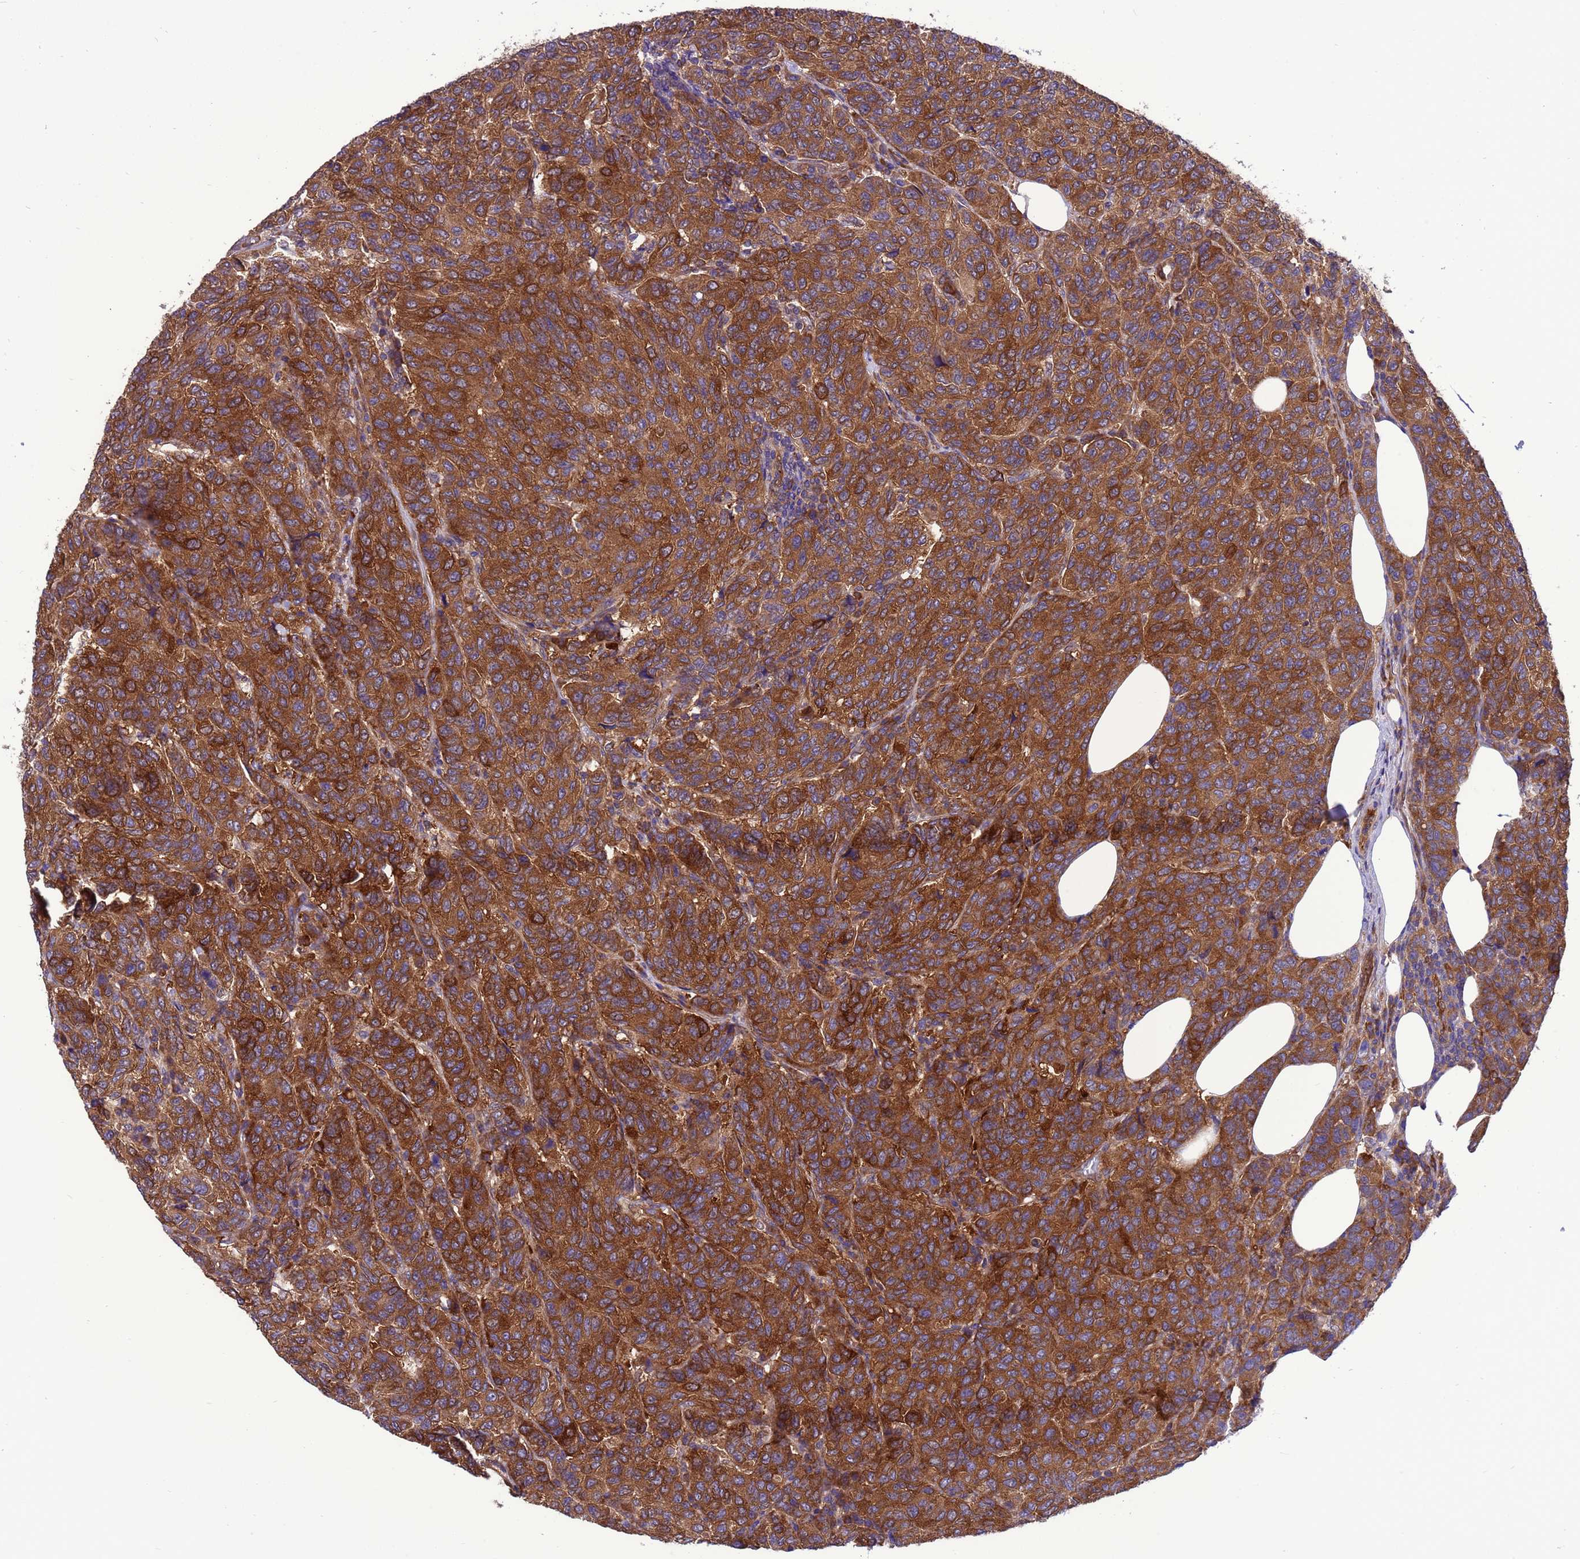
{"staining": {"intensity": "strong", "quantity": ">75%", "location": "cytoplasmic/membranous"}, "tissue": "breast cancer", "cell_type": "Tumor cells", "image_type": "cancer", "snomed": [{"axis": "morphology", "description": "Duct carcinoma"}, {"axis": "topography", "description": "Breast"}], "caption": "Immunohistochemistry (DAB) staining of human infiltrating ductal carcinoma (breast) reveals strong cytoplasmic/membranous protein expression in approximately >75% of tumor cells.", "gene": "RABEP2", "patient": {"sex": "female", "age": 55}}